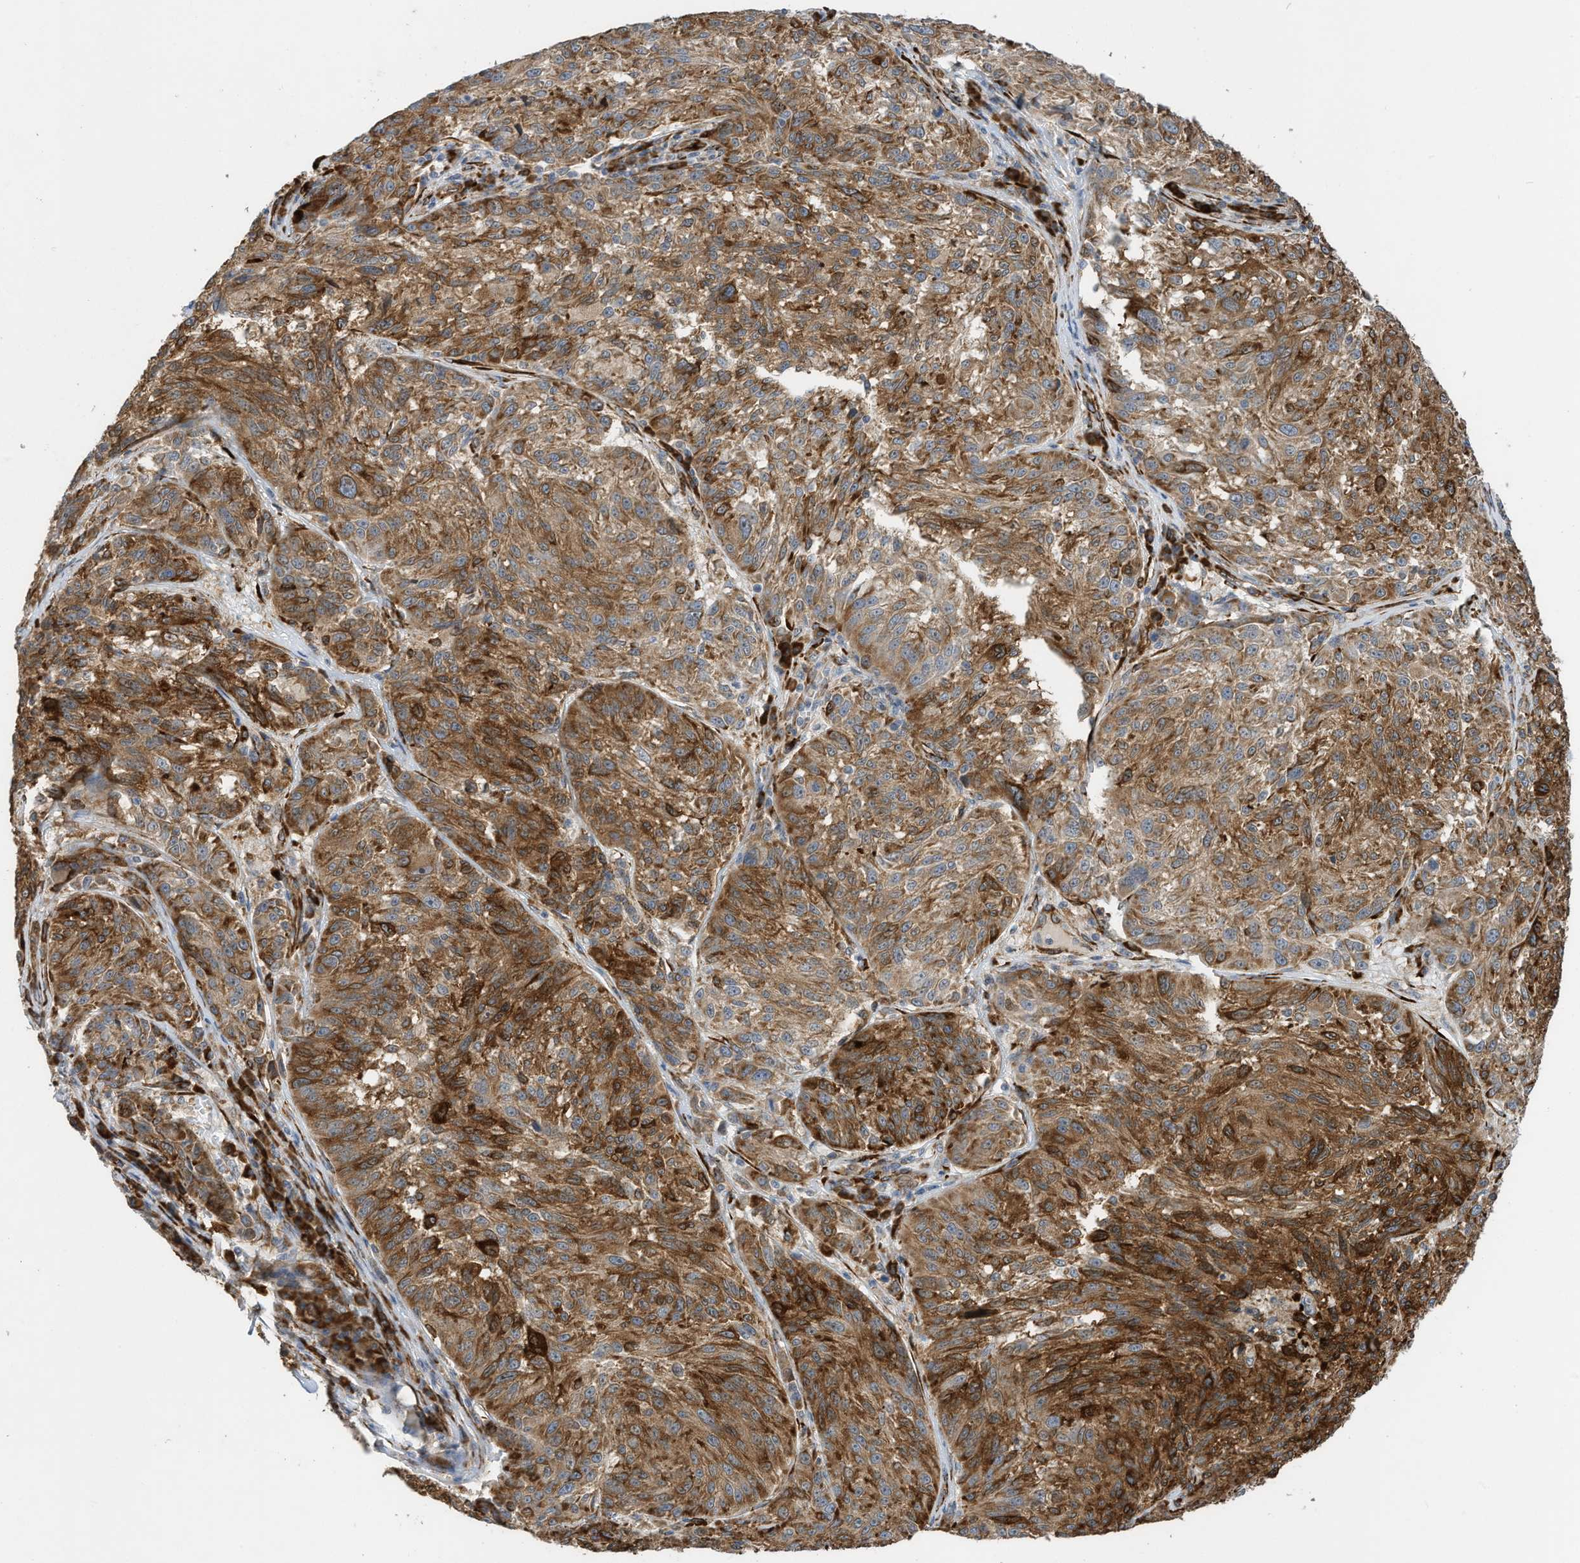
{"staining": {"intensity": "moderate", "quantity": ">75%", "location": "cytoplasmic/membranous"}, "tissue": "melanoma", "cell_type": "Tumor cells", "image_type": "cancer", "snomed": [{"axis": "morphology", "description": "Malignant melanoma, NOS"}, {"axis": "topography", "description": "Skin"}], "caption": "Immunohistochemistry photomicrograph of neoplastic tissue: malignant melanoma stained using immunohistochemistry exhibits medium levels of moderate protein expression localized specifically in the cytoplasmic/membranous of tumor cells, appearing as a cytoplasmic/membranous brown color.", "gene": "ZBTB45", "patient": {"sex": "male", "age": 53}}